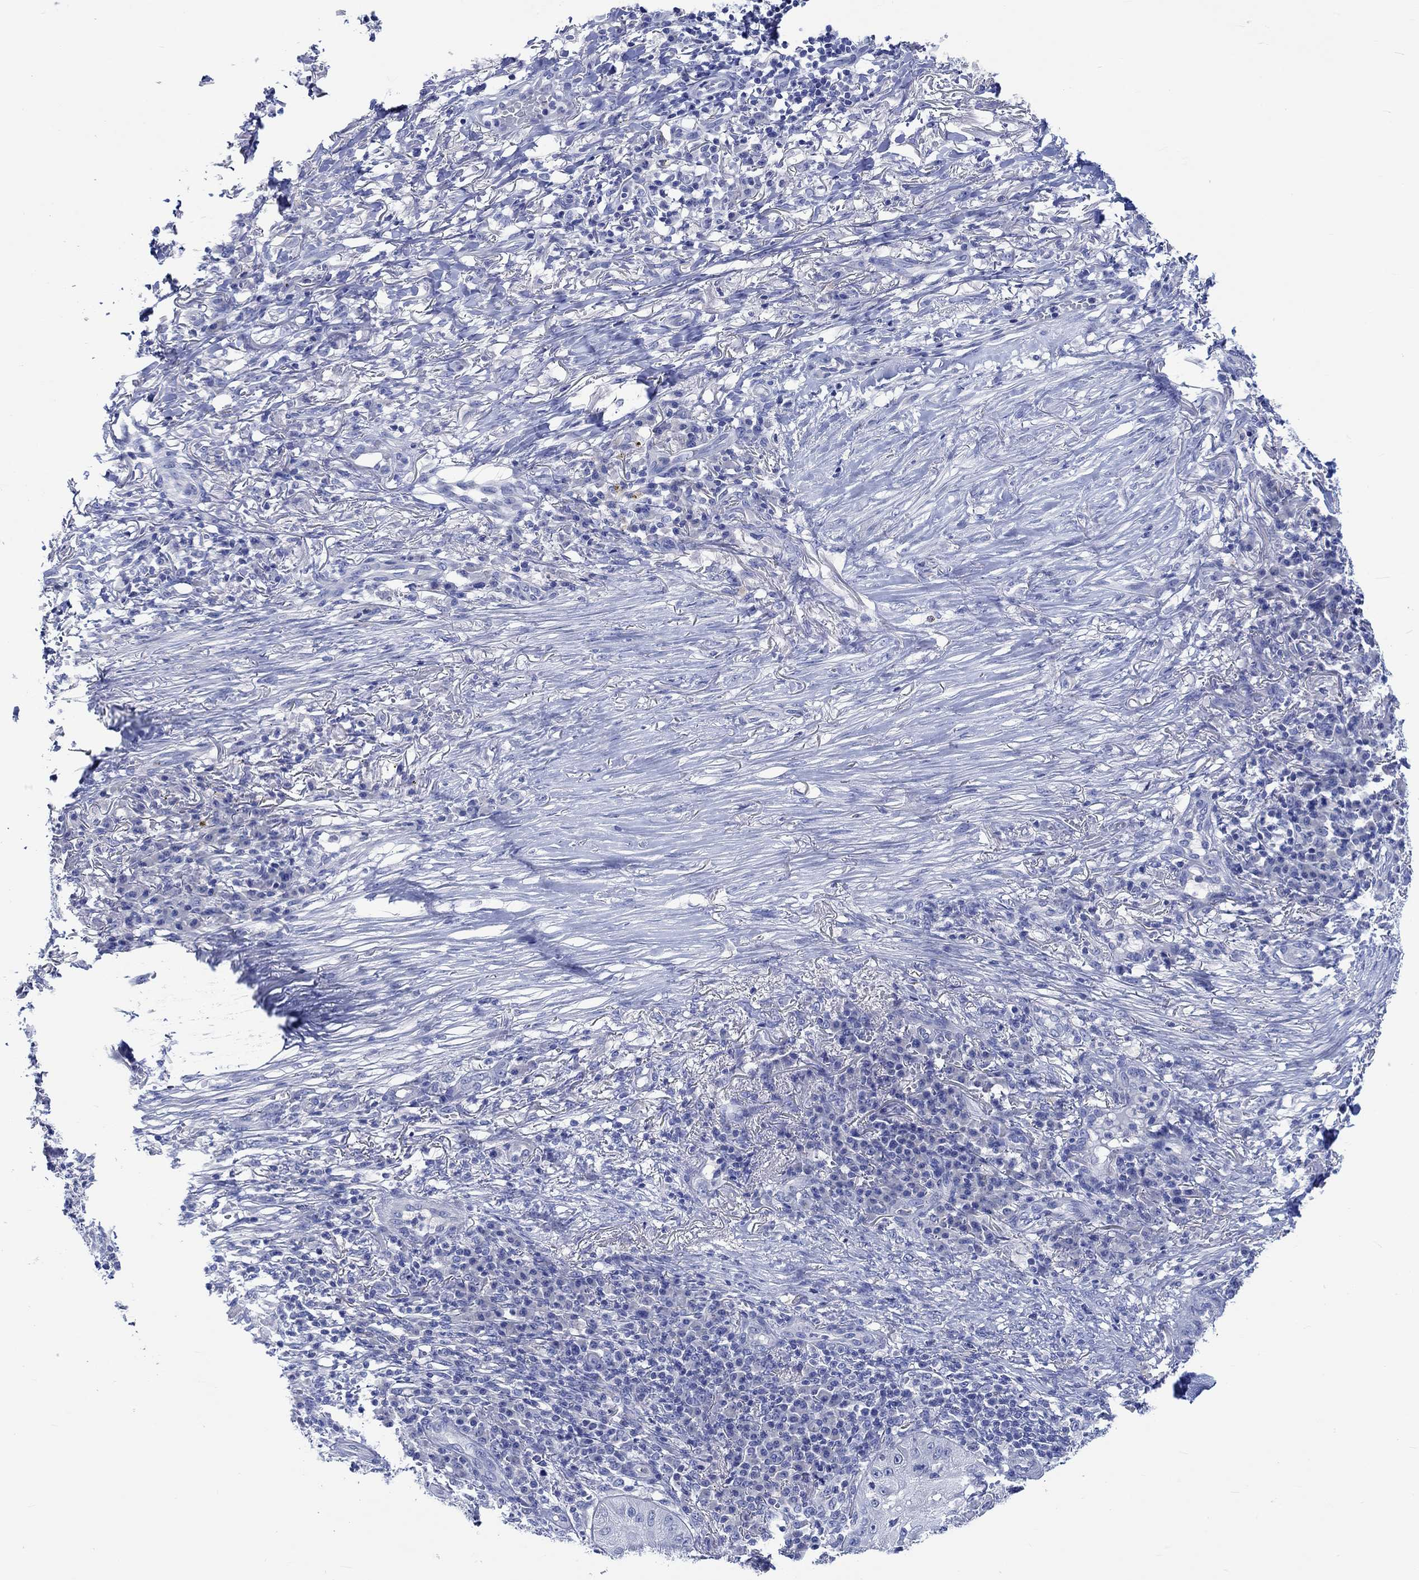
{"staining": {"intensity": "negative", "quantity": "none", "location": "none"}, "tissue": "skin cancer", "cell_type": "Tumor cells", "image_type": "cancer", "snomed": [{"axis": "morphology", "description": "Squamous cell carcinoma, NOS"}, {"axis": "topography", "description": "Skin"}], "caption": "This is an immunohistochemistry (IHC) image of squamous cell carcinoma (skin). There is no positivity in tumor cells.", "gene": "PTPRN2", "patient": {"sex": "male", "age": 70}}